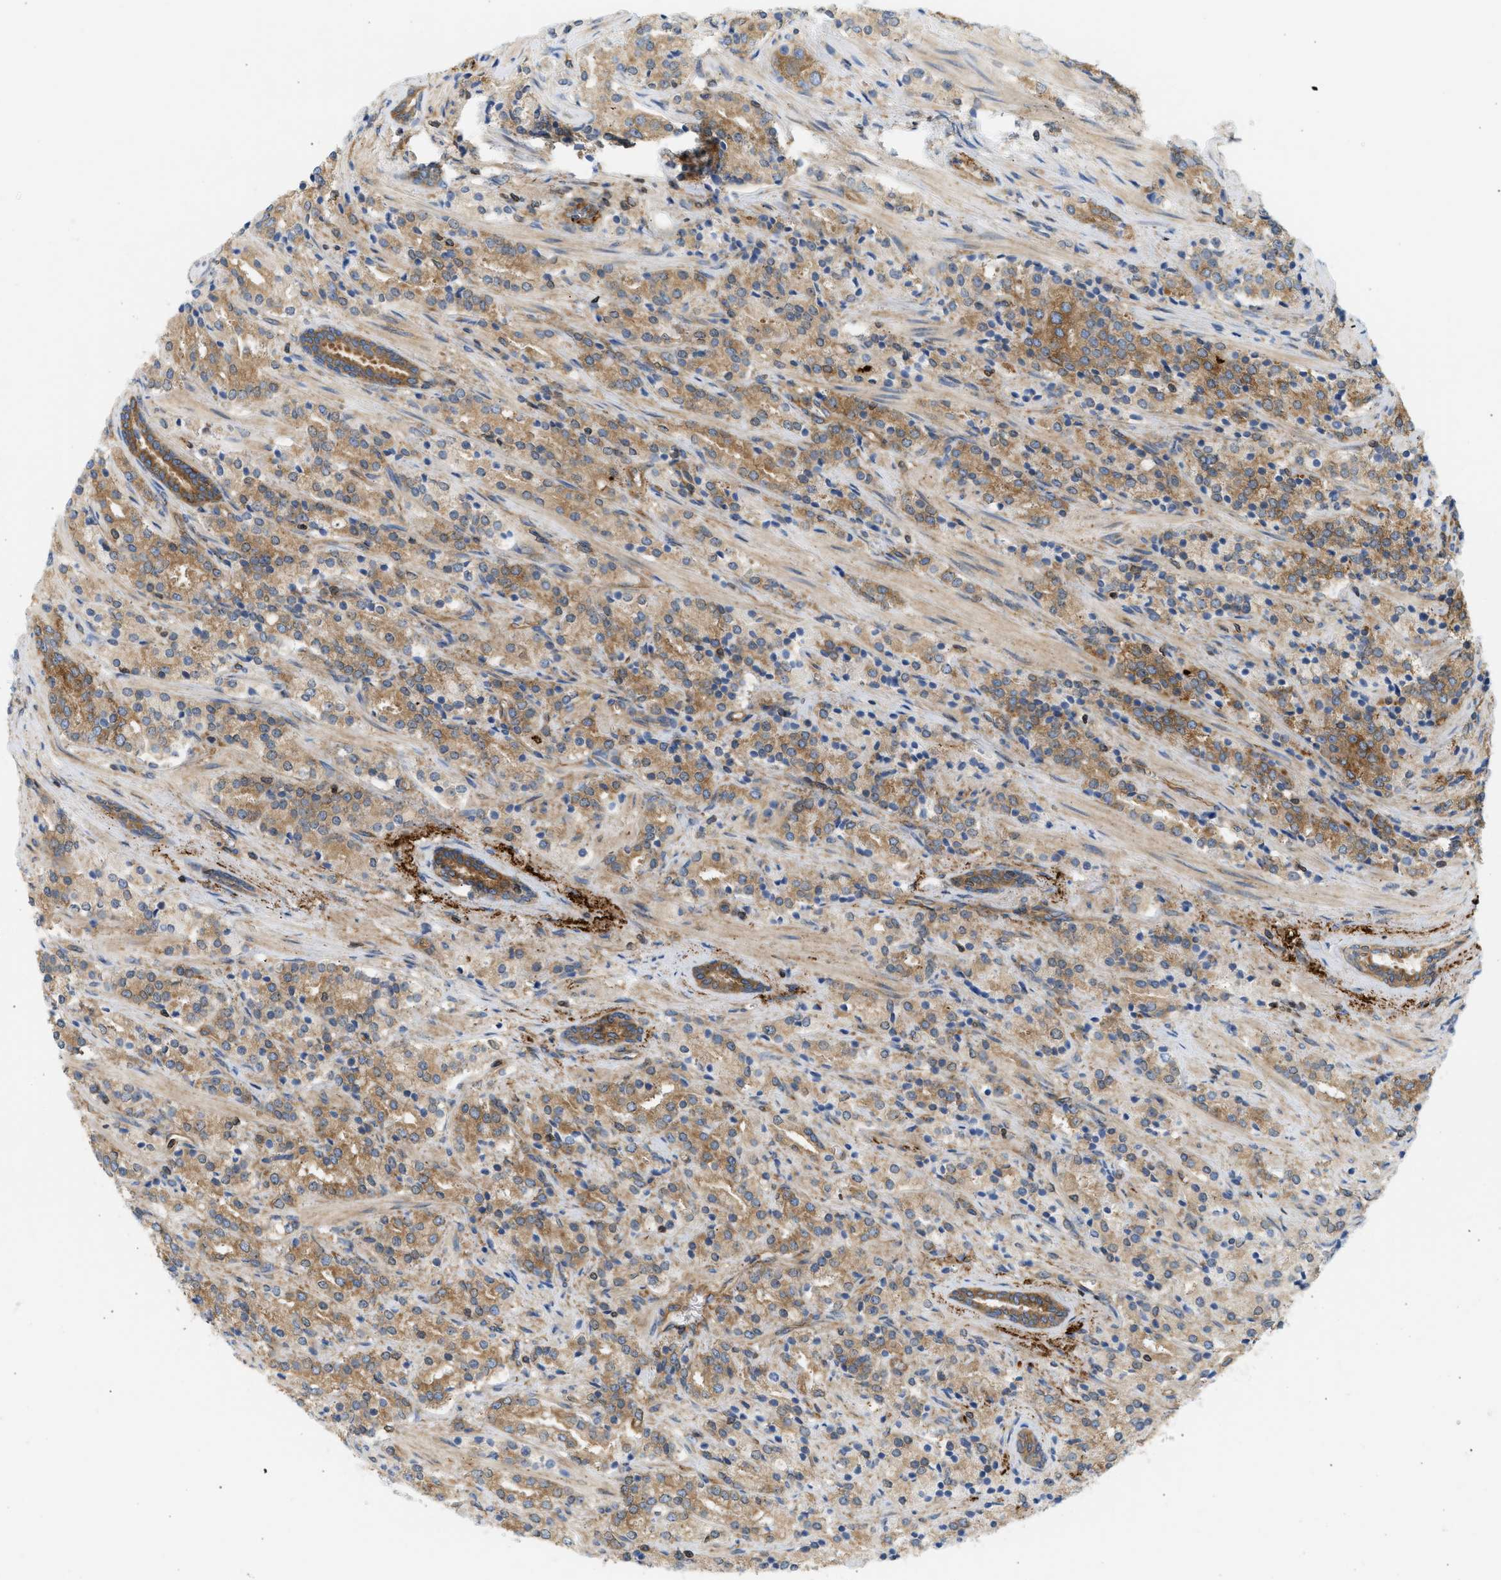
{"staining": {"intensity": "moderate", "quantity": ">75%", "location": "cytoplasmic/membranous"}, "tissue": "prostate cancer", "cell_type": "Tumor cells", "image_type": "cancer", "snomed": [{"axis": "morphology", "description": "Adenocarcinoma, High grade"}, {"axis": "topography", "description": "Prostate"}], "caption": "Moderate cytoplasmic/membranous positivity for a protein is identified in approximately >75% of tumor cells of prostate adenocarcinoma (high-grade) using IHC.", "gene": "STRN", "patient": {"sex": "male", "age": 71}}